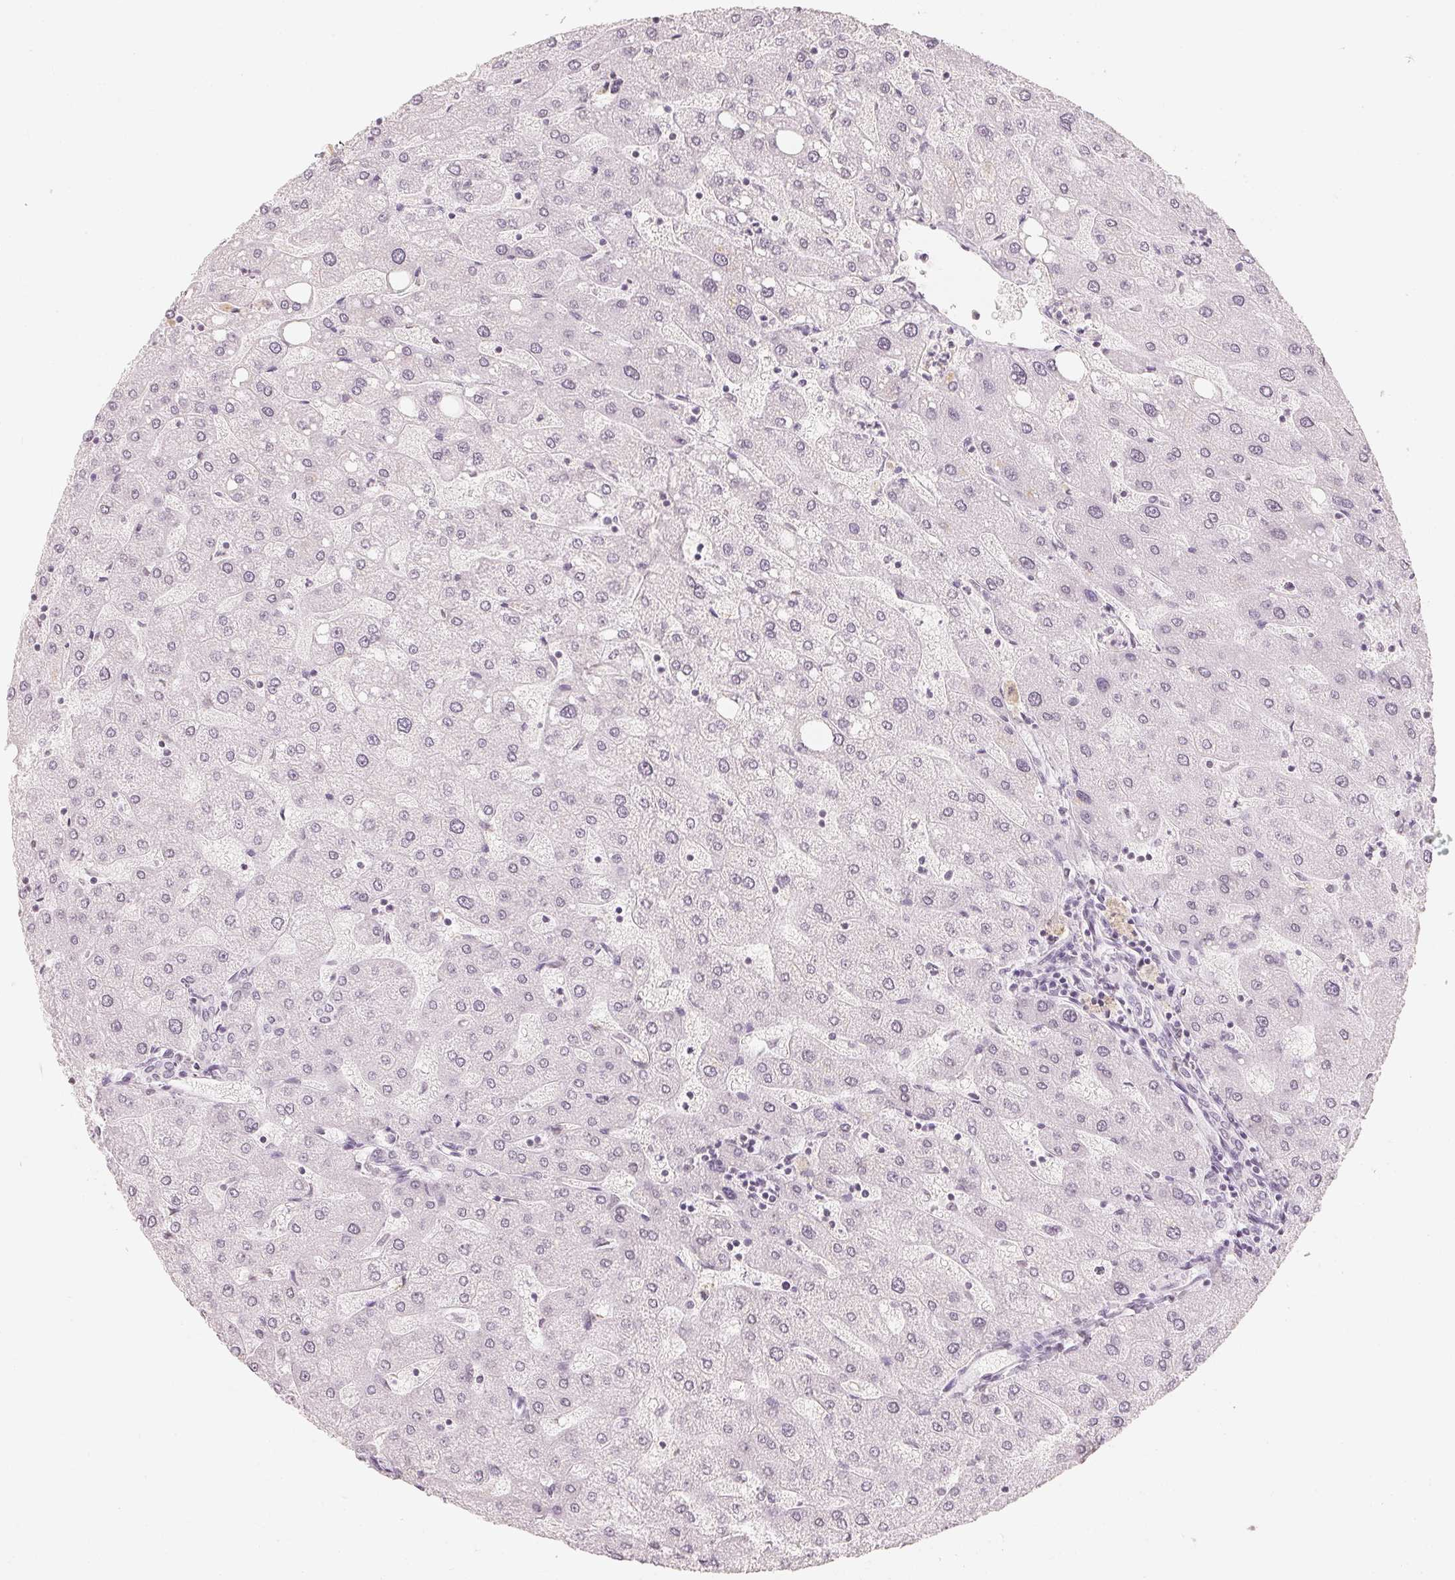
{"staining": {"intensity": "negative", "quantity": "none", "location": "none"}, "tissue": "liver", "cell_type": "Cholangiocytes", "image_type": "normal", "snomed": [{"axis": "morphology", "description": "Normal tissue, NOS"}, {"axis": "topography", "description": "Liver"}], "caption": "A high-resolution photomicrograph shows immunohistochemistry staining of normal liver, which displays no significant staining in cholangiocytes. Nuclei are stained in blue.", "gene": "SLC22A8", "patient": {"sex": "male", "age": 67}}